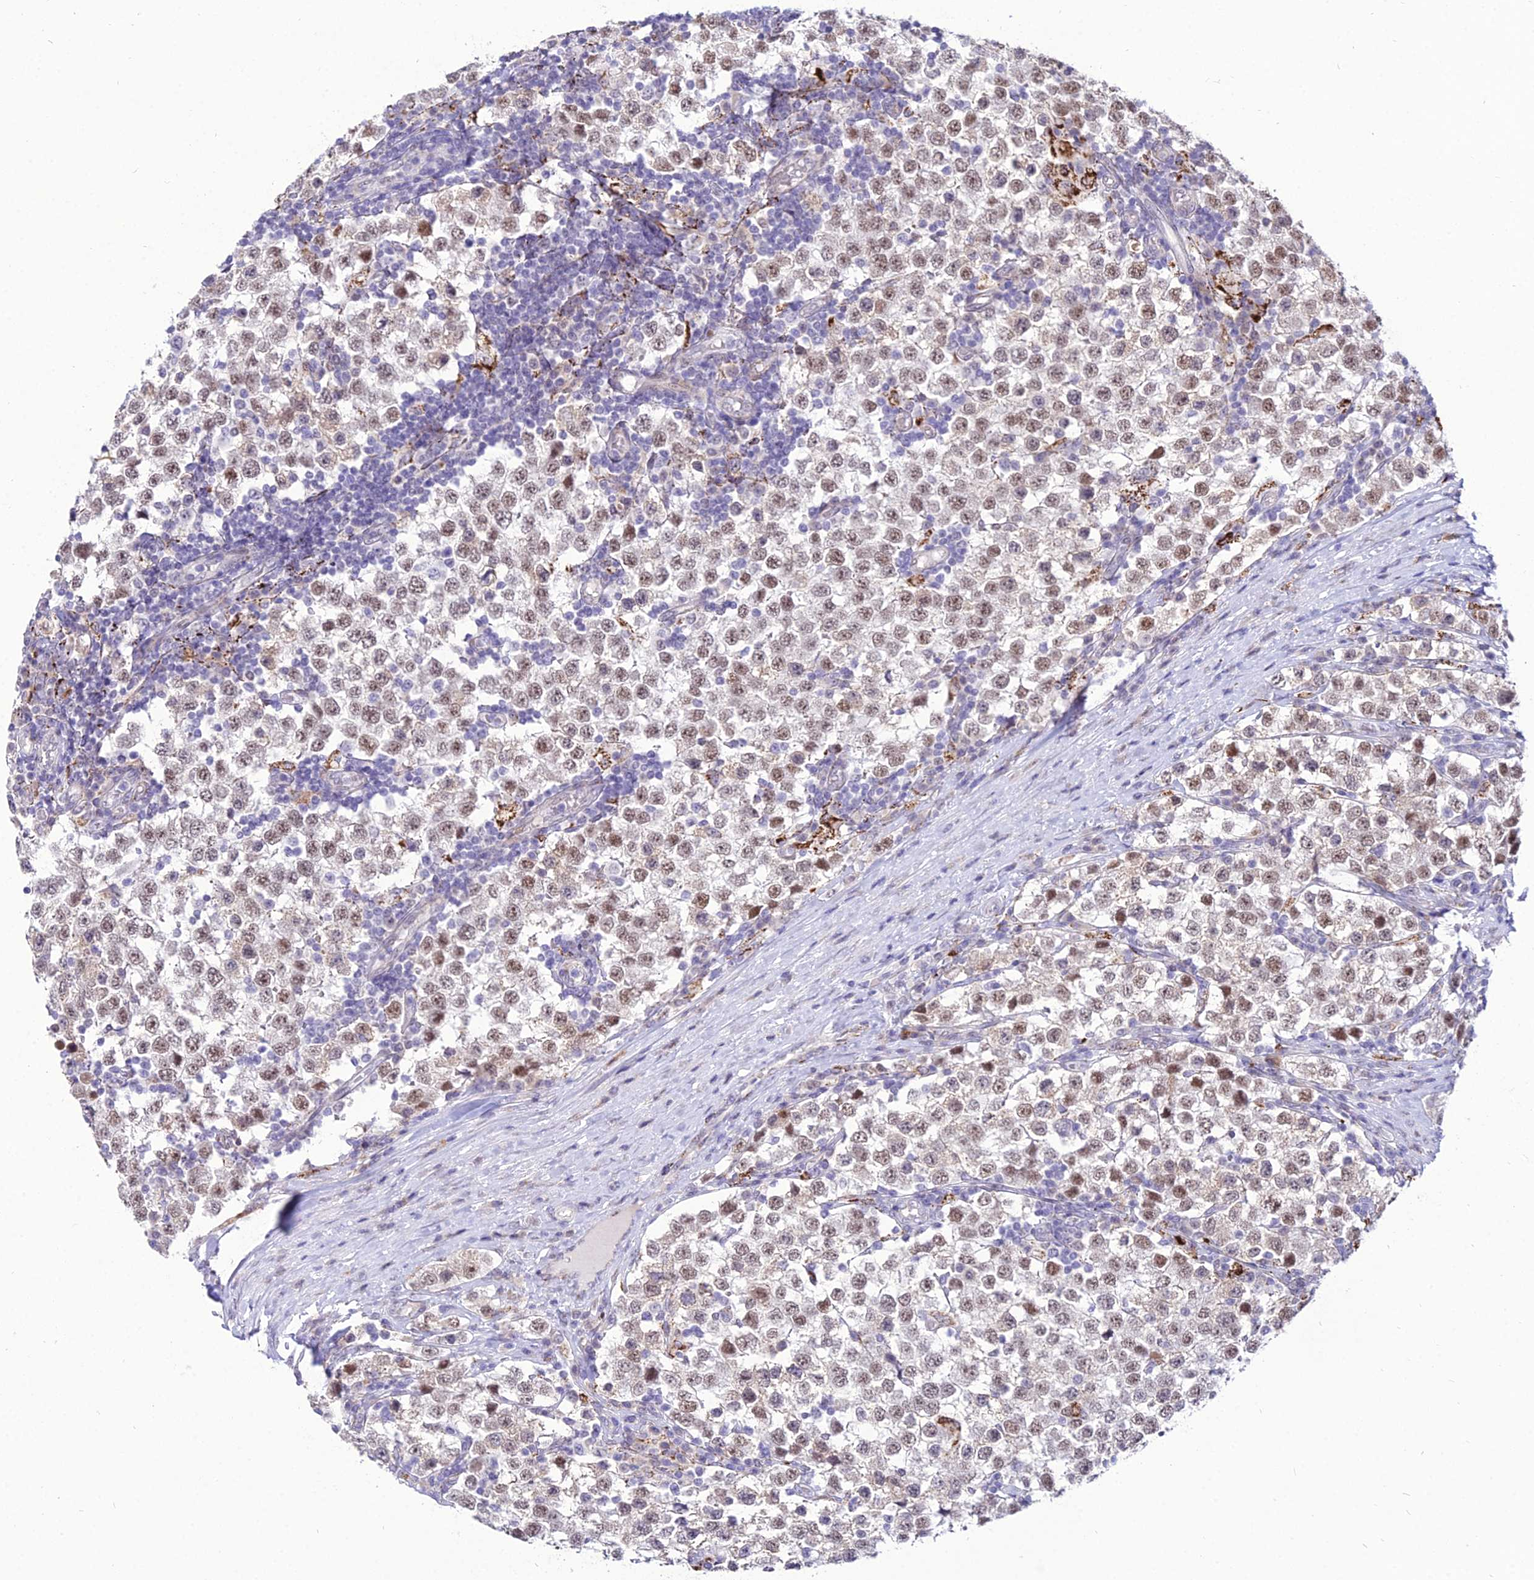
{"staining": {"intensity": "weak", "quantity": ">75%", "location": "nuclear"}, "tissue": "testis cancer", "cell_type": "Tumor cells", "image_type": "cancer", "snomed": [{"axis": "morphology", "description": "Seminoma, NOS"}, {"axis": "topography", "description": "Testis"}], "caption": "Tumor cells display weak nuclear expression in about >75% of cells in testis seminoma. Ihc stains the protein of interest in brown and the nuclei are stained blue.", "gene": "C6orf163", "patient": {"sex": "male", "age": 34}}